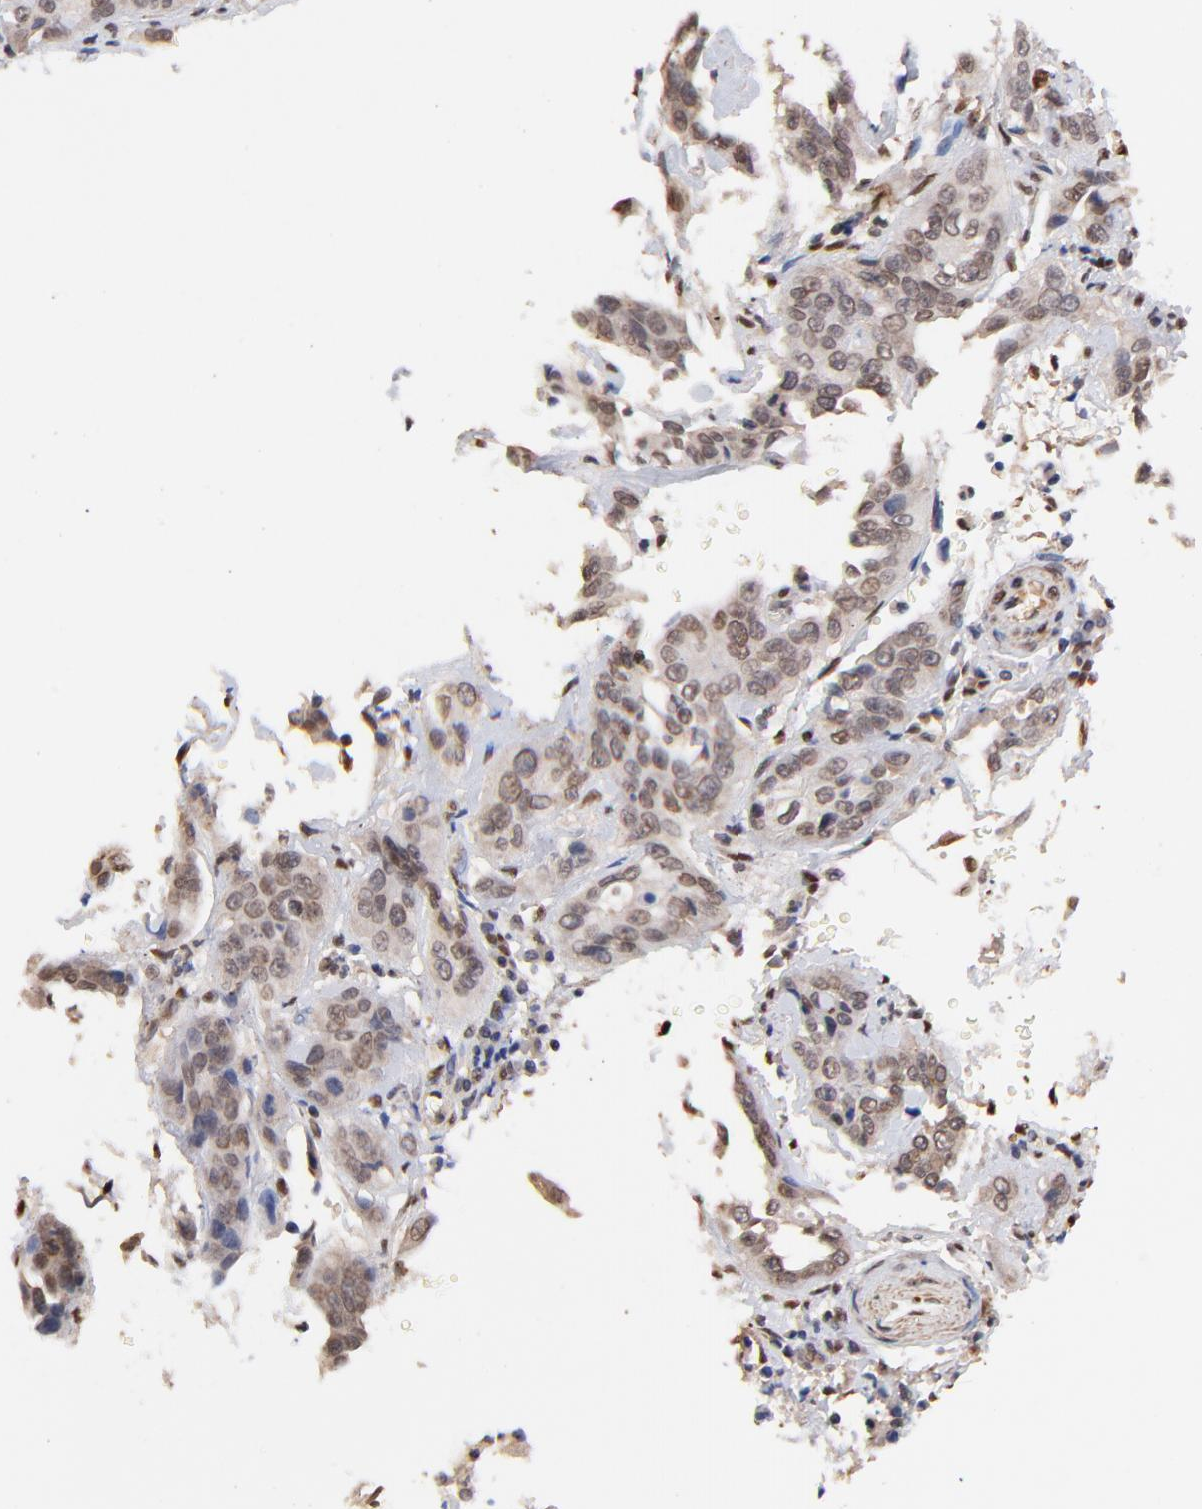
{"staining": {"intensity": "weak", "quantity": "25%-75%", "location": "nuclear"}, "tissue": "cervical cancer", "cell_type": "Tumor cells", "image_type": "cancer", "snomed": [{"axis": "morphology", "description": "Squamous cell carcinoma, NOS"}, {"axis": "topography", "description": "Cervix"}], "caption": "Human squamous cell carcinoma (cervical) stained for a protein (brown) reveals weak nuclear positive staining in about 25%-75% of tumor cells.", "gene": "ZFP92", "patient": {"sex": "female", "age": 41}}